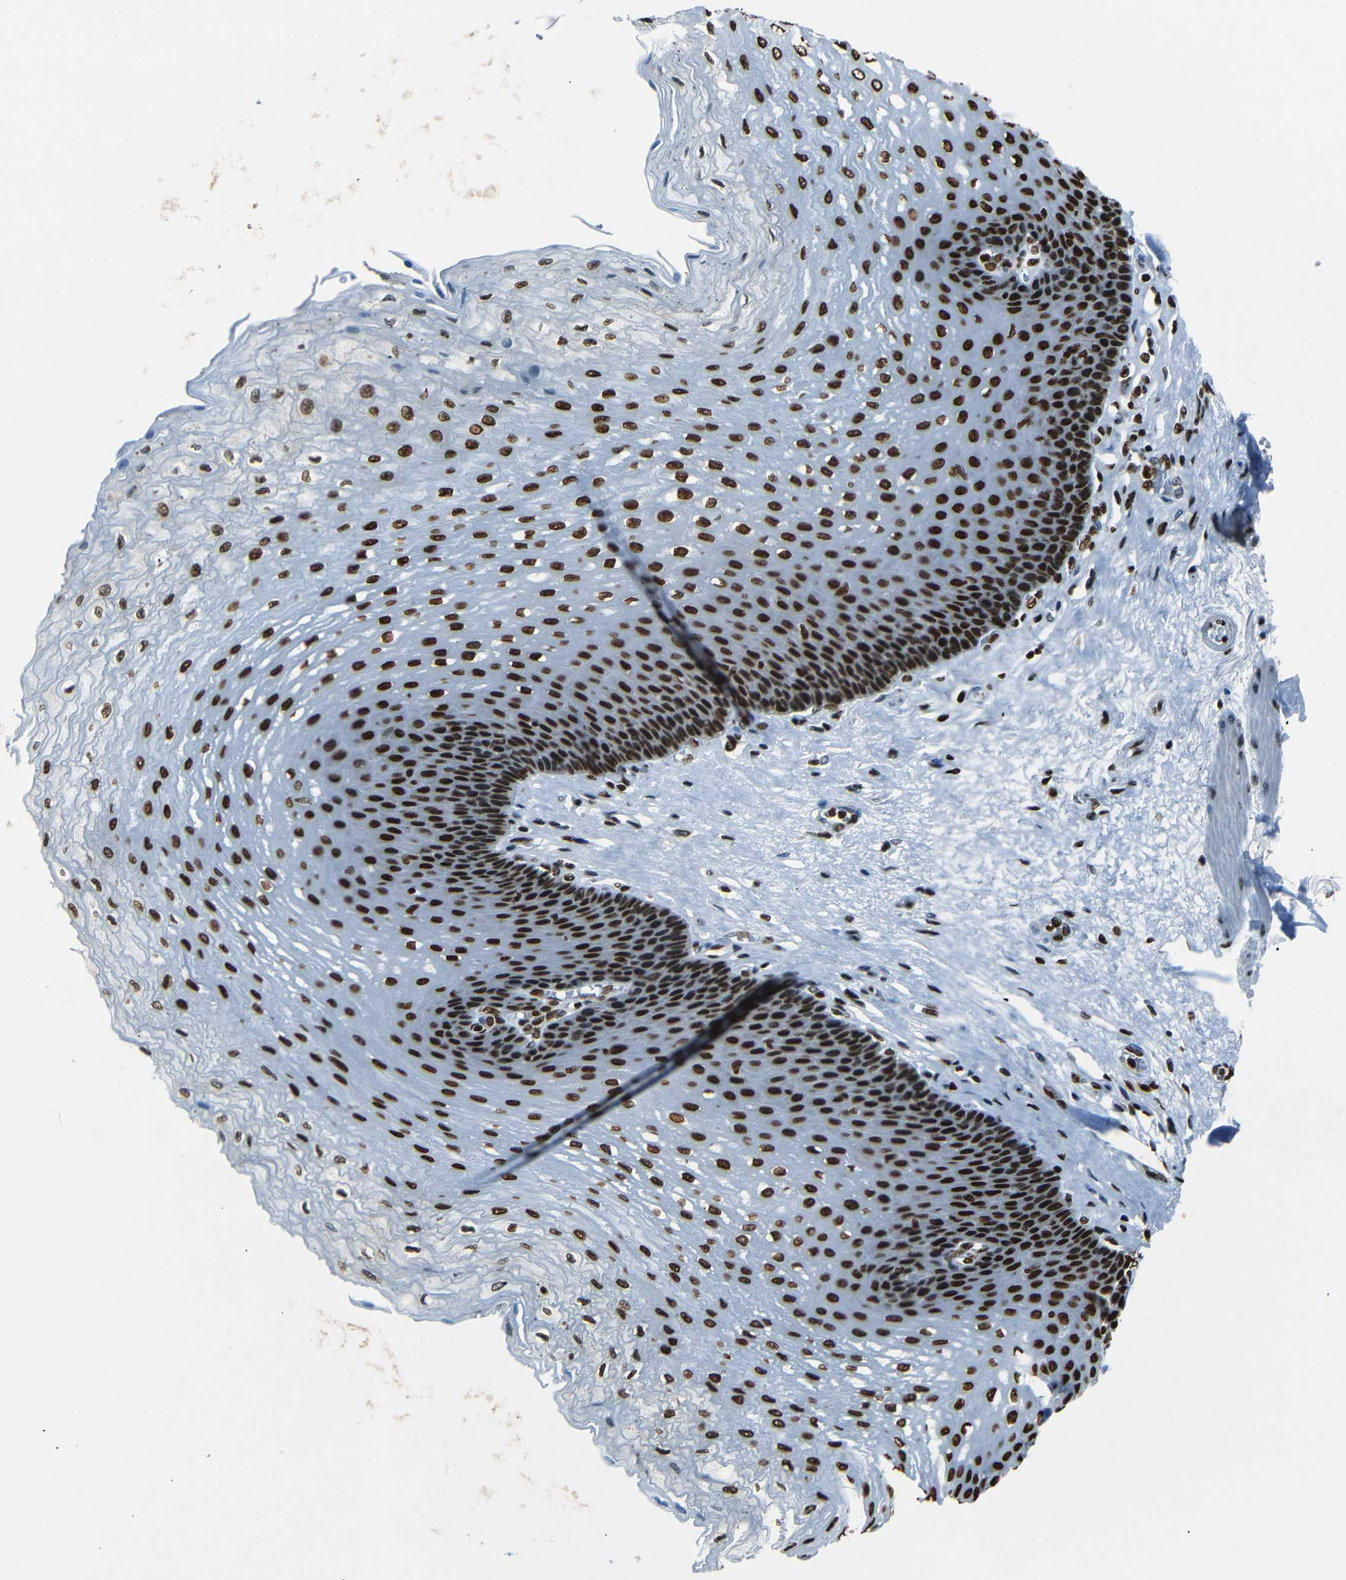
{"staining": {"intensity": "strong", "quantity": ">75%", "location": "nuclear"}, "tissue": "esophagus", "cell_type": "Squamous epithelial cells", "image_type": "normal", "snomed": [{"axis": "morphology", "description": "Normal tissue, NOS"}, {"axis": "topography", "description": "Esophagus"}], "caption": "An IHC histopathology image of normal tissue is shown. Protein staining in brown labels strong nuclear positivity in esophagus within squamous epithelial cells.", "gene": "HMGN1", "patient": {"sex": "female", "age": 72}}